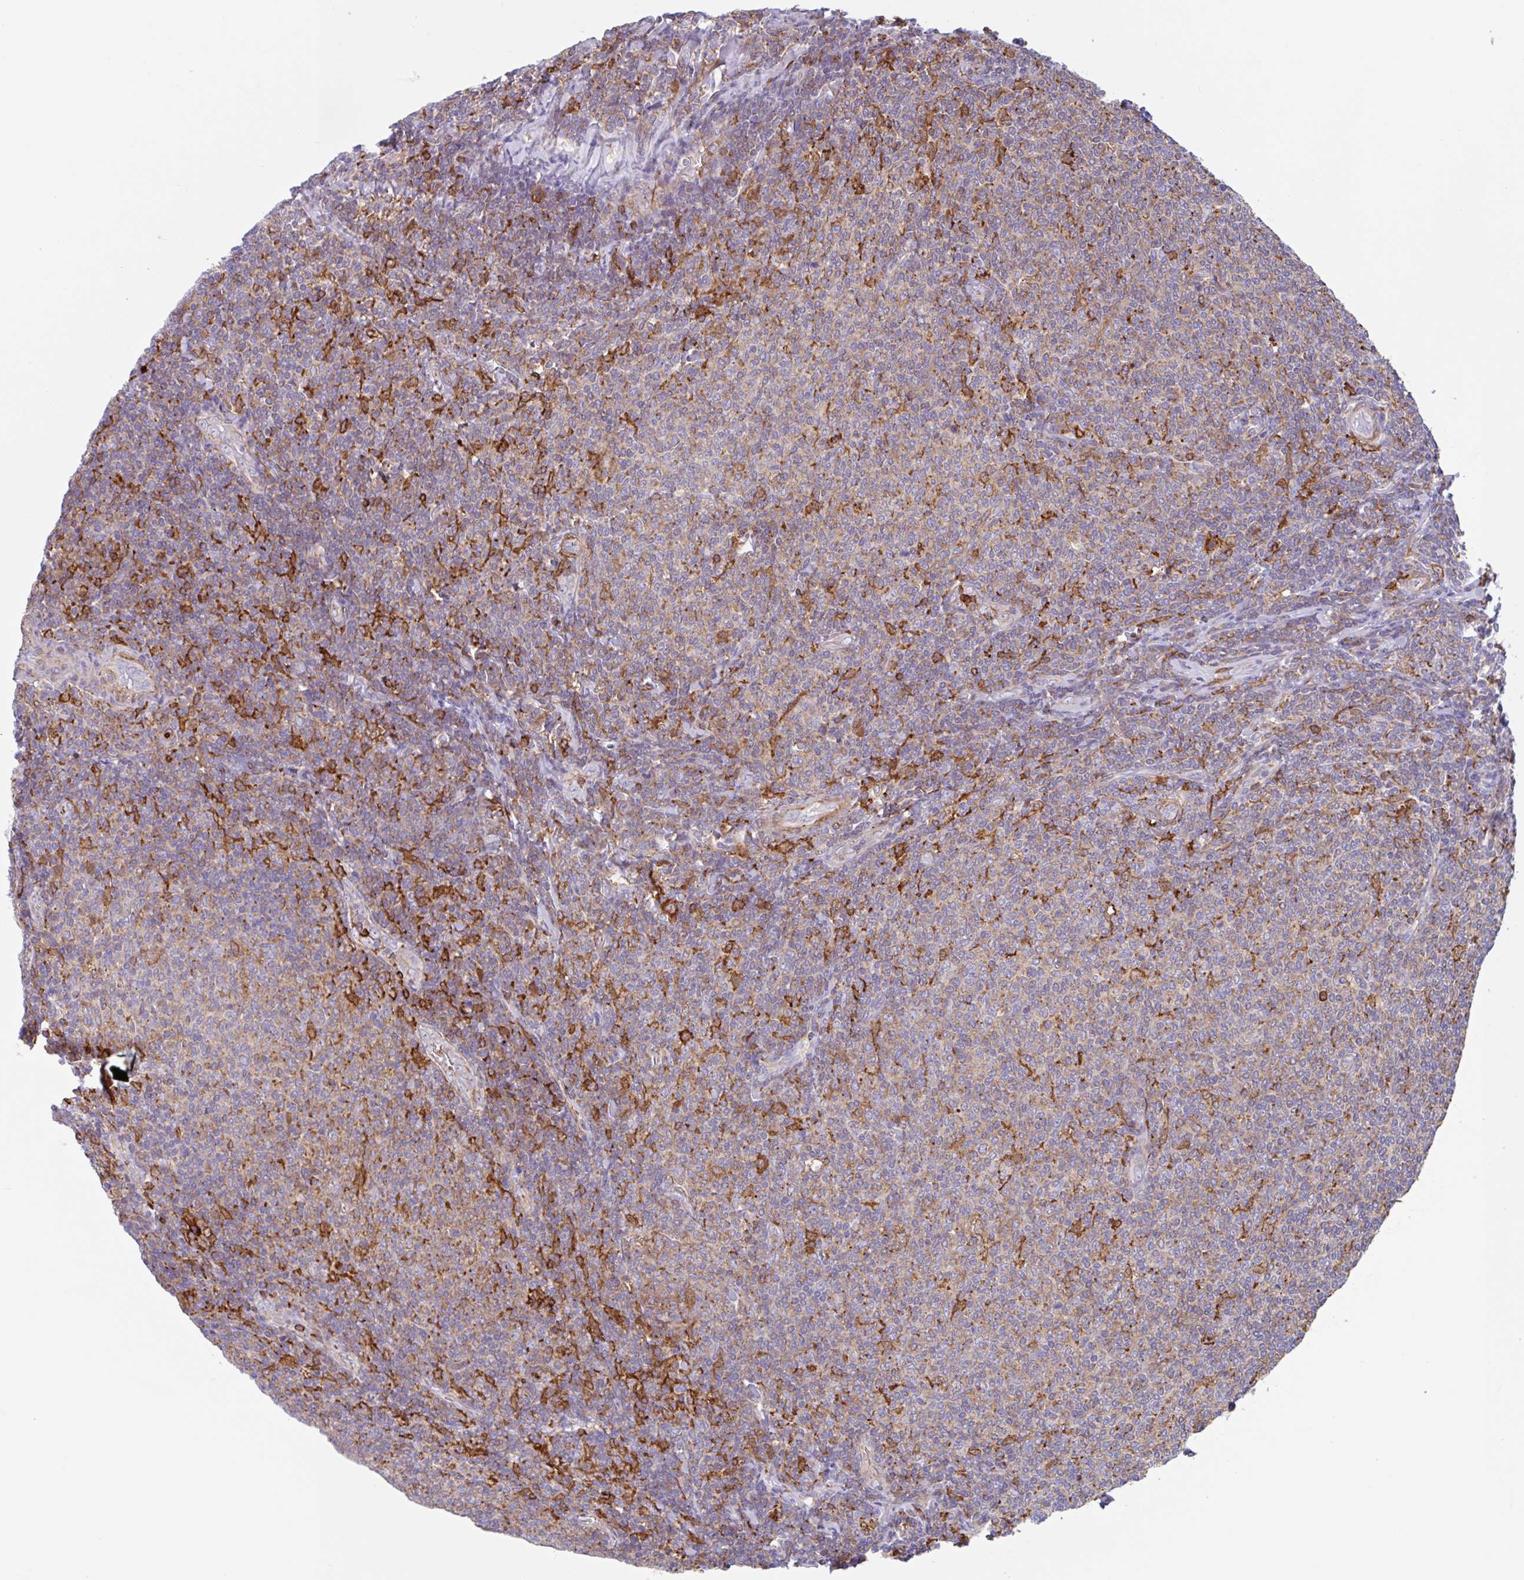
{"staining": {"intensity": "weak", "quantity": ">75%", "location": "cytoplasmic/membranous"}, "tissue": "lymphoma", "cell_type": "Tumor cells", "image_type": "cancer", "snomed": [{"axis": "morphology", "description": "Malignant lymphoma, non-Hodgkin's type, Low grade"}, {"axis": "topography", "description": "Lymph node"}], "caption": "A brown stain shows weak cytoplasmic/membranous staining of a protein in malignant lymphoma, non-Hodgkin's type (low-grade) tumor cells.", "gene": "EFHD1", "patient": {"sex": "male", "age": 52}}